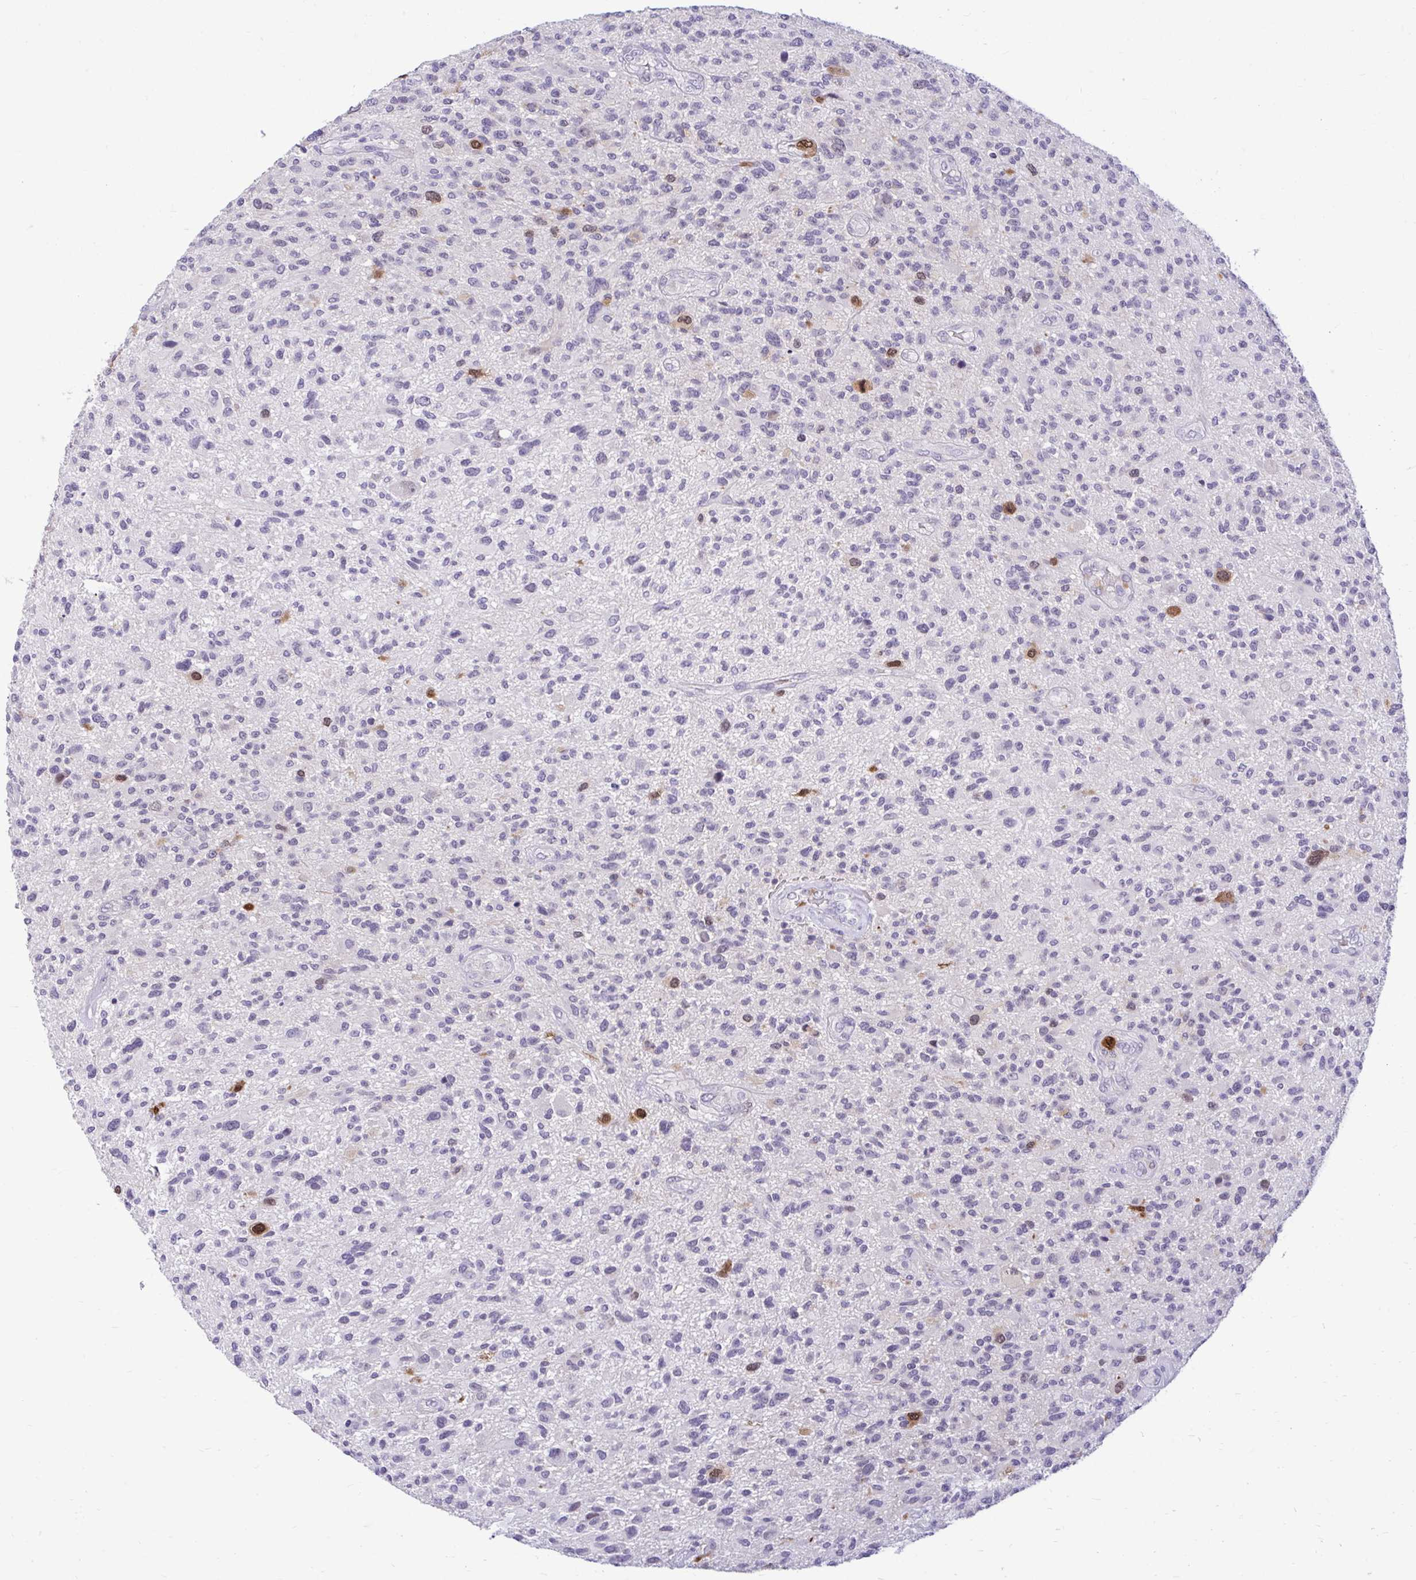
{"staining": {"intensity": "strong", "quantity": "<25%", "location": "nuclear"}, "tissue": "glioma", "cell_type": "Tumor cells", "image_type": "cancer", "snomed": [{"axis": "morphology", "description": "Glioma, malignant, High grade"}, {"axis": "topography", "description": "Brain"}], "caption": "Protein staining exhibits strong nuclear positivity in approximately <25% of tumor cells in glioma.", "gene": "CDC20", "patient": {"sex": "male", "age": 47}}